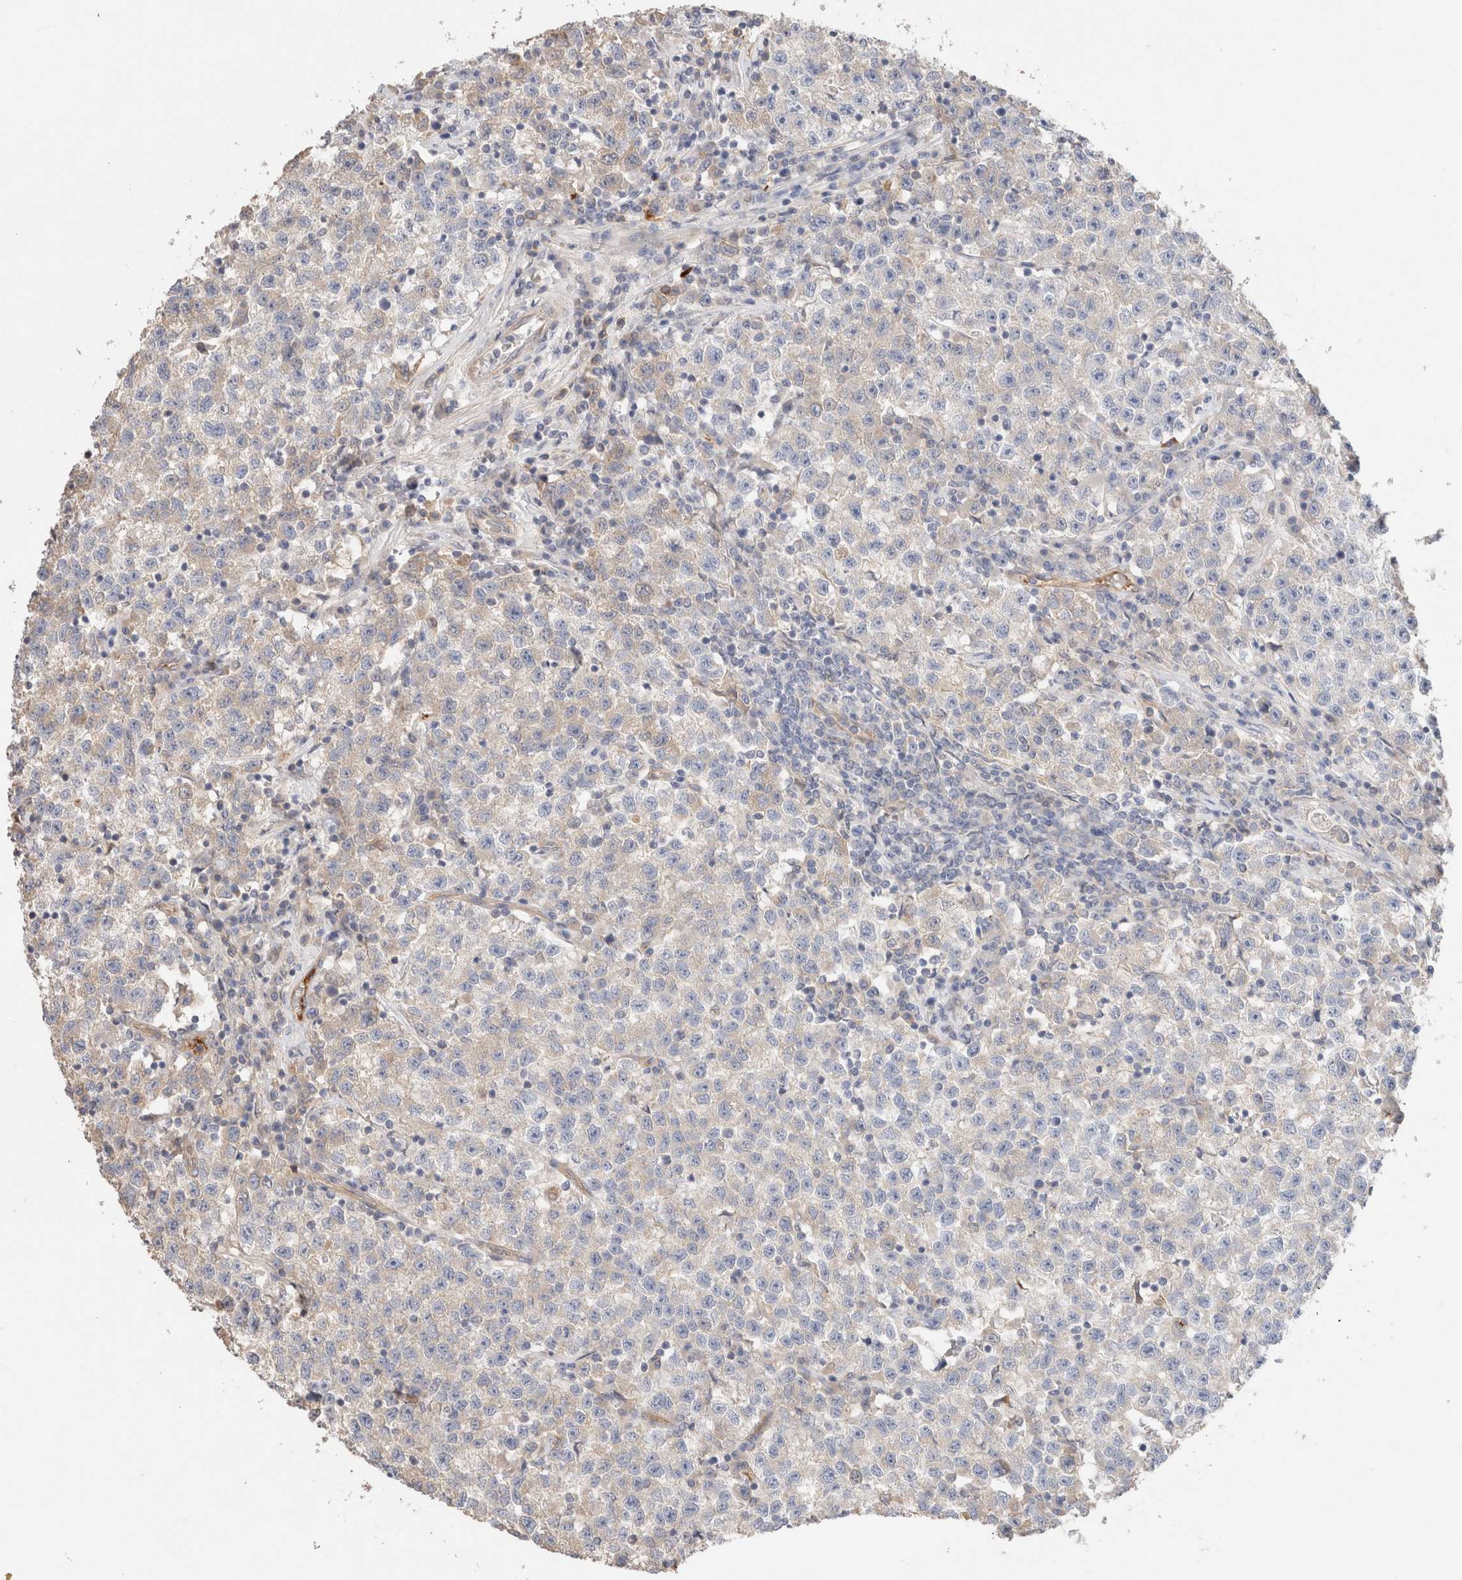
{"staining": {"intensity": "negative", "quantity": "none", "location": "none"}, "tissue": "testis cancer", "cell_type": "Tumor cells", "image_type": "cancer", "snomed": [{"axis": "morphology", "description": "Seminoma, NOS"}, {"axis": "topography", "description": "Testis"}], "caption": "High magnification brightfield microscopy of seminoma (testis) stained with DAB (3,3'-diaminobenzidine) (brown) and counterstained with hematoxylin (blue): tumor cells show no significant expression.", "gene": "PROS1", "patient": {"sex": "male", "age": 22}}